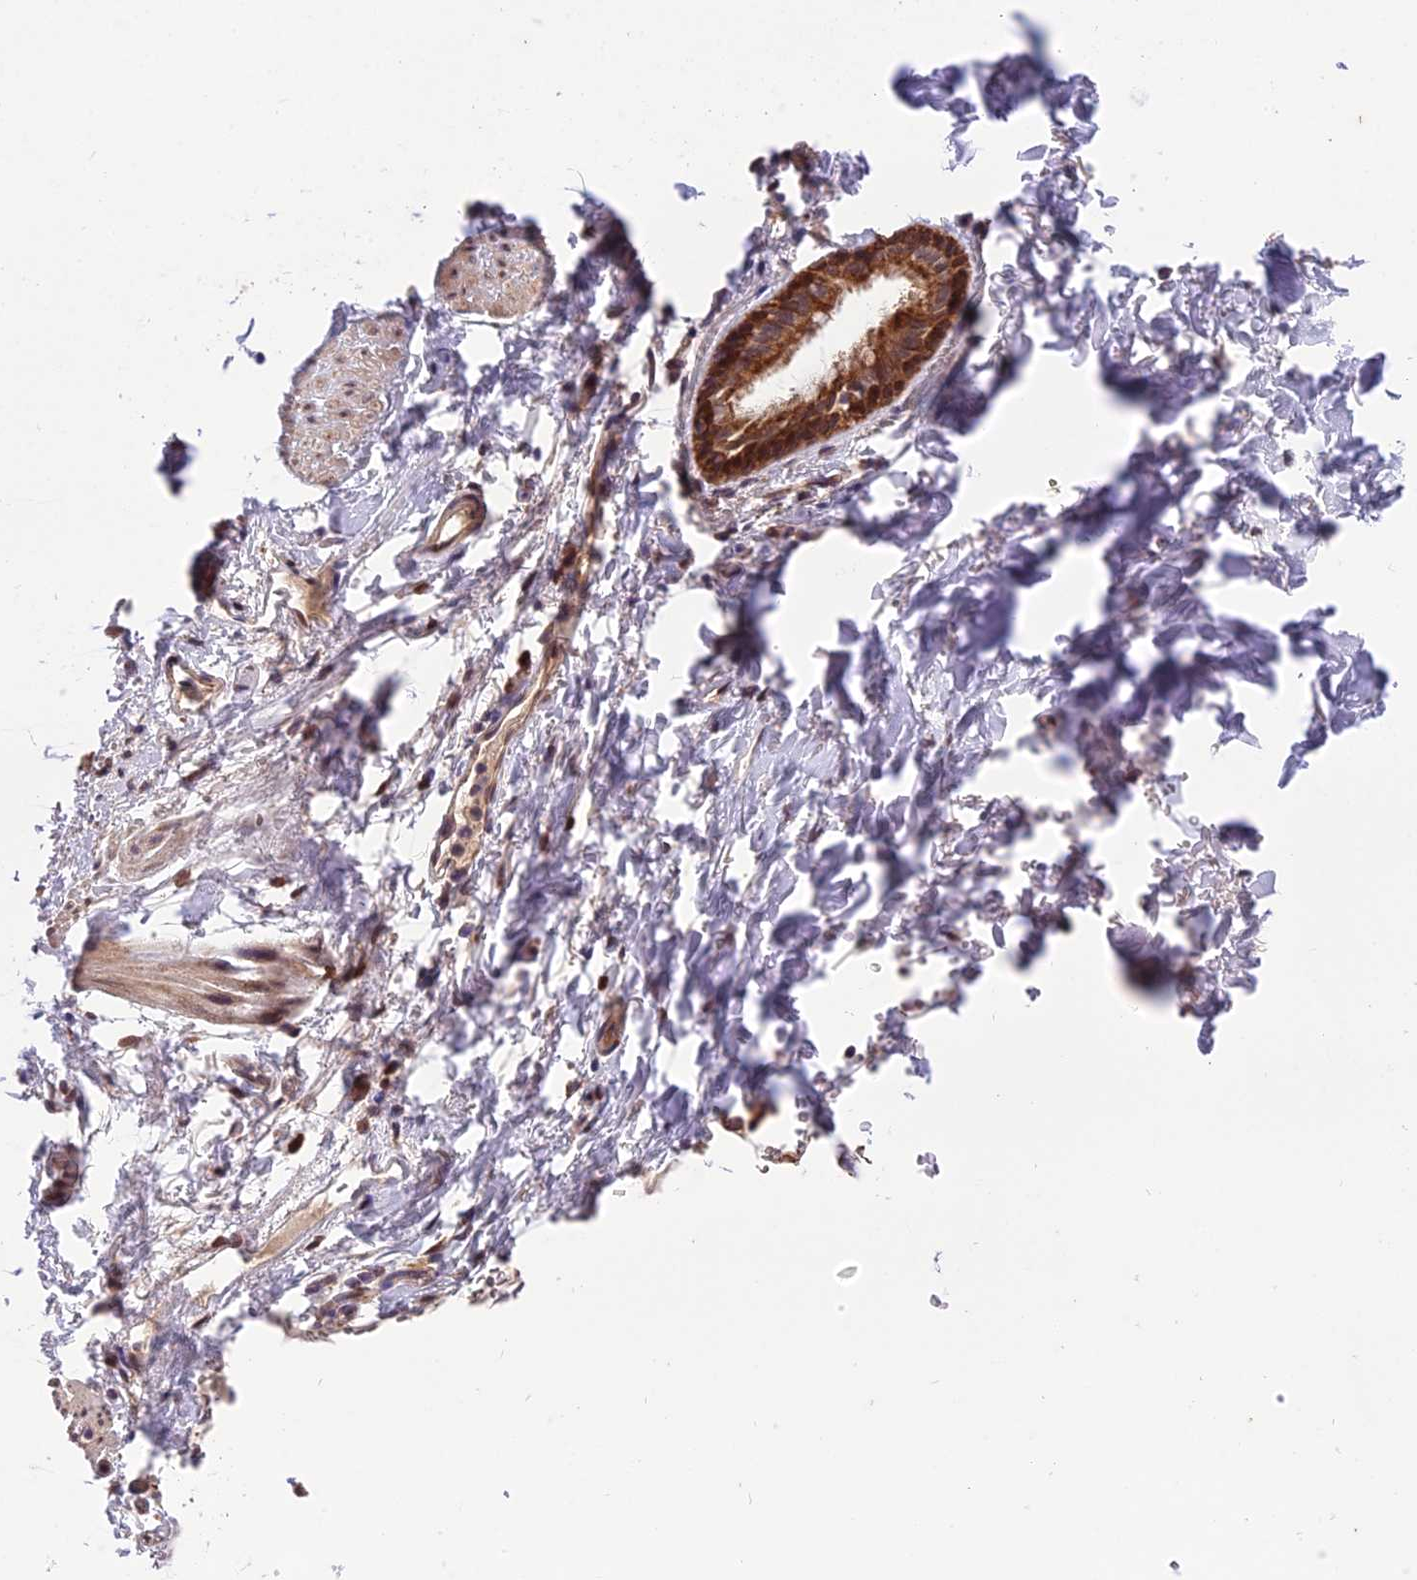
{"staining": {"intensity": "moderate", "quantity": ">75%", "location": "cytoplasmic/membranous"}, "tissue": "adipose tissue", "cell_type": "Adipocytes", "image_type": "normal", "snomed": [{"axis": "morphology", "description": "Normal tissue, NOS"}, {"axis": "topography", "description": "Lymph node"}, {"axis": "topography", "description": "Bronchus"}], "caption": "An immunohistochemistry image of normal tissue is shown. Protein staining in brown highlights moderate cytoplasmic/membranous positivity in adipose tissue within adipocytes.", "gene": "CYP2R1", "patient": {"sex": "male", "age": 63}}